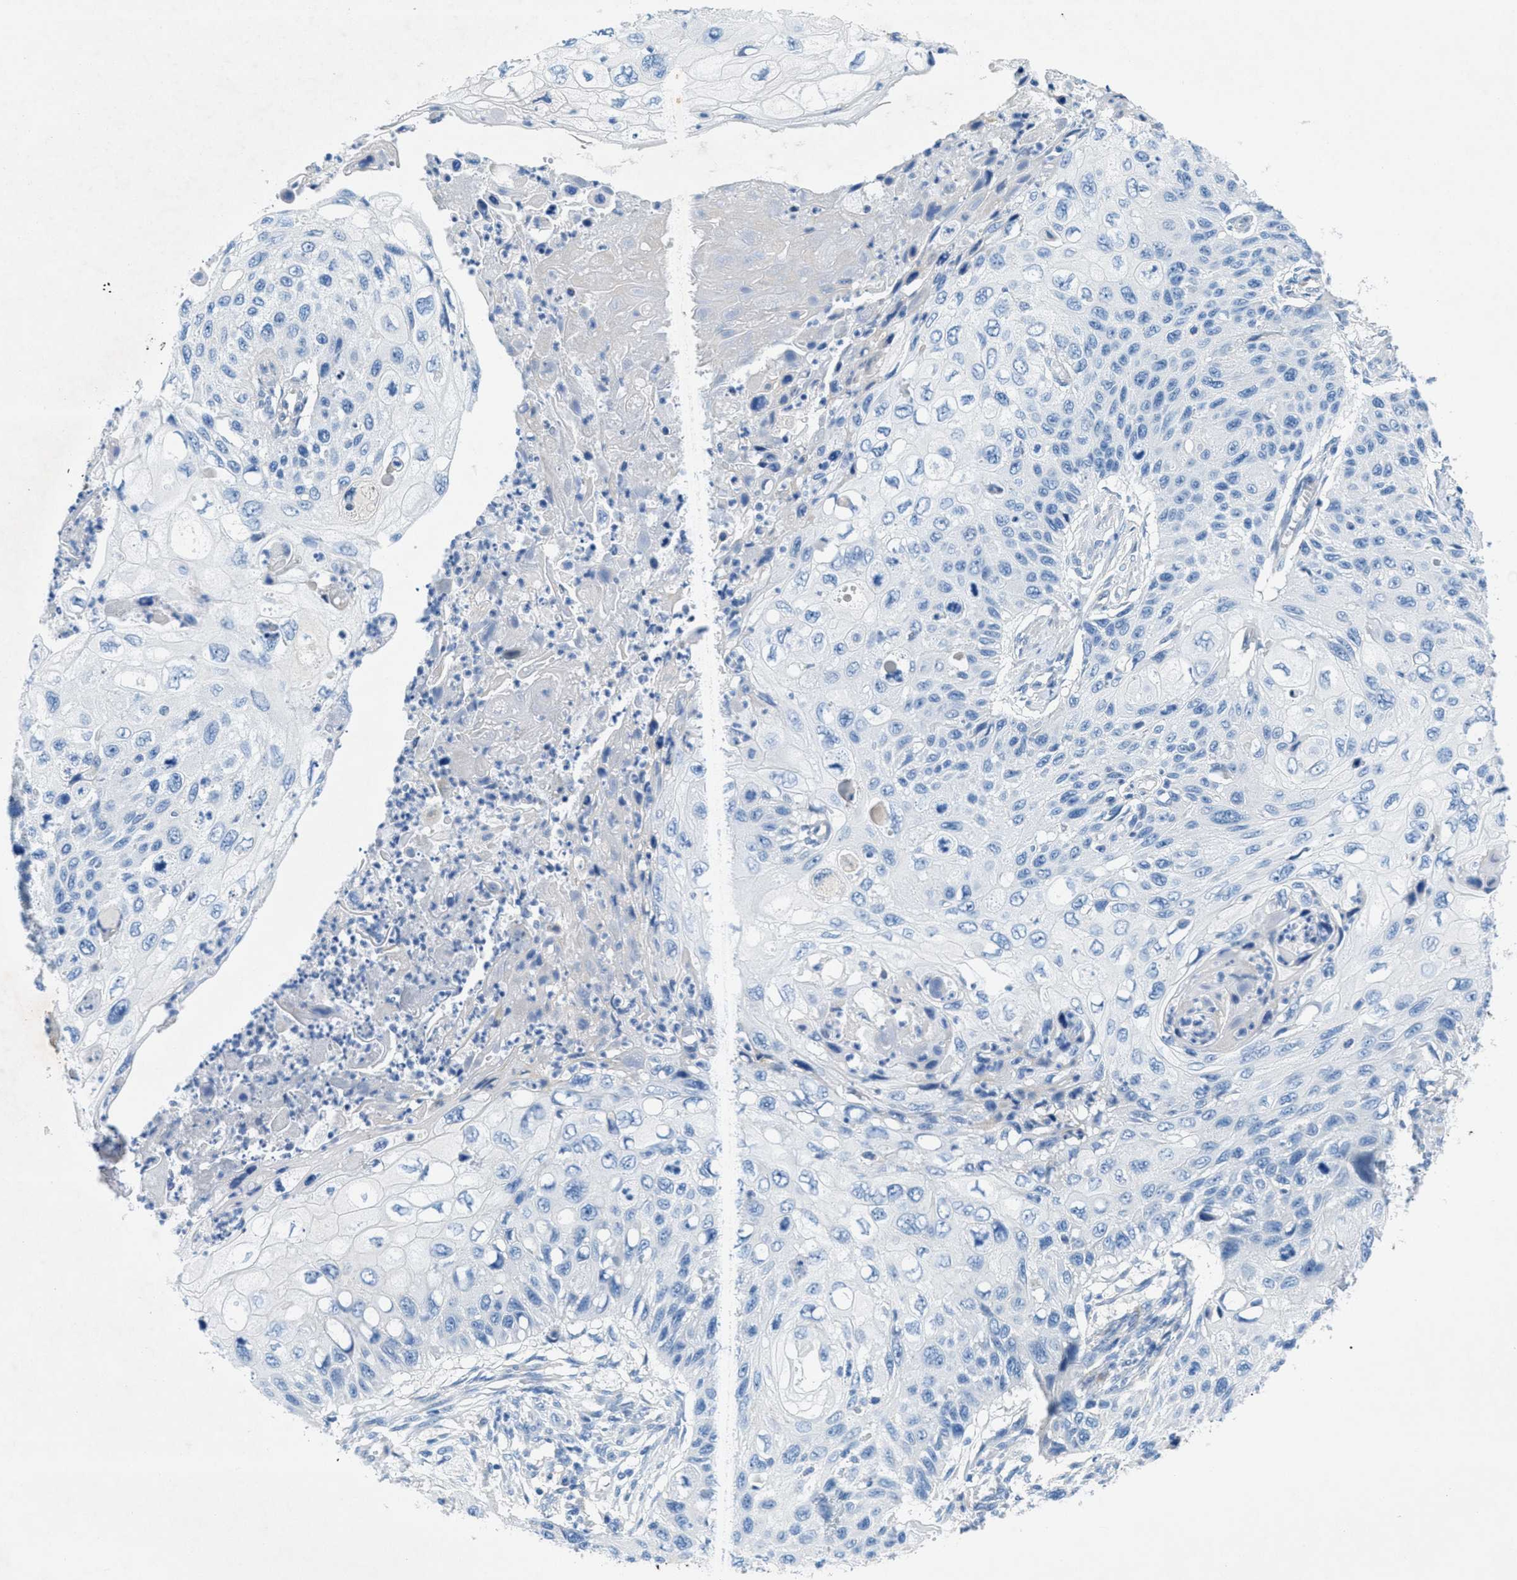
{"staining": {"intensity": "negative", "quantity": "none", "location": "none"}, "tissue": "cervical cancer", "cell_type": "Tumor cells", "image_type": "cancer", "snomed": [{"axis": "morphology", "description": "Squamous cell carcinoma, NOS"}, {"axis": "topography", "description": "Cervix"}], "caption": "Immunohistochemistry (IHC) image of neoplastic tissue: cervical cancer stained with DAB displays no significant protein staining in tumor cells. The staining was performed using DAB (3,3'-diaminobenzidine) to visualize the protein expression in brown, while the nuclei were stained in blue with hematoxylin (Magnification: 20x).", "gene": "GALNT17", "patient": {"sex": "female", "age": 70}}